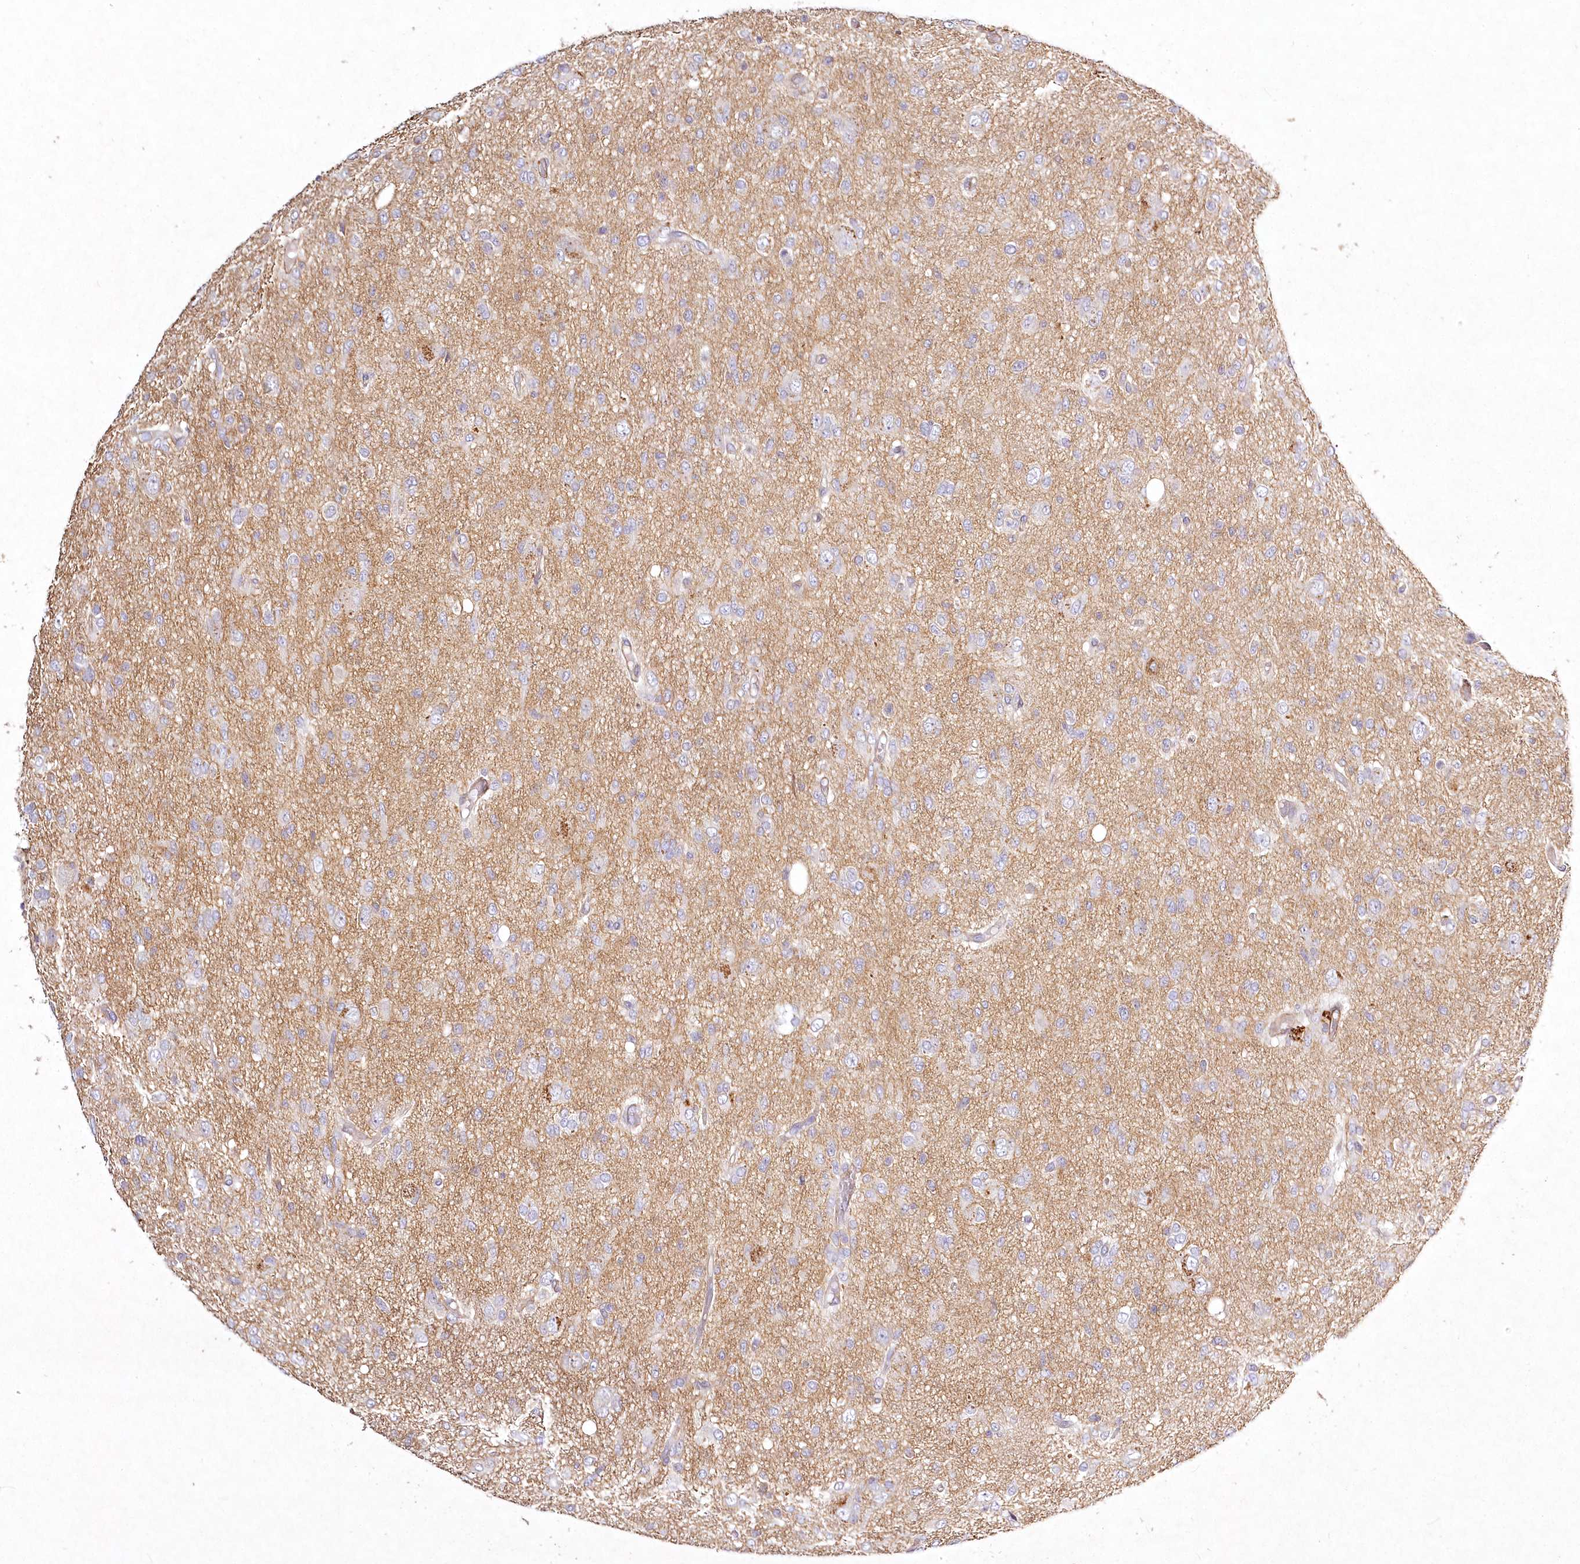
{"staining": {"intensity": "negative", "quantity": "none", "location": "none"}, "tissue": "glioma", "cell_type": "Tumor cells", "image_type": "cancer", "snomed": [{"axis": "morphology", "description": "Glioma, malignant, High grade"}, {"axis": "topography", "description": "Brain"}], "caption": "A histopathology image of human malignant glioma (high-grade) is negative for staining in tumor cells.", "gene": "INPP4B", "patient": {"sex": "female", "age": 59}}